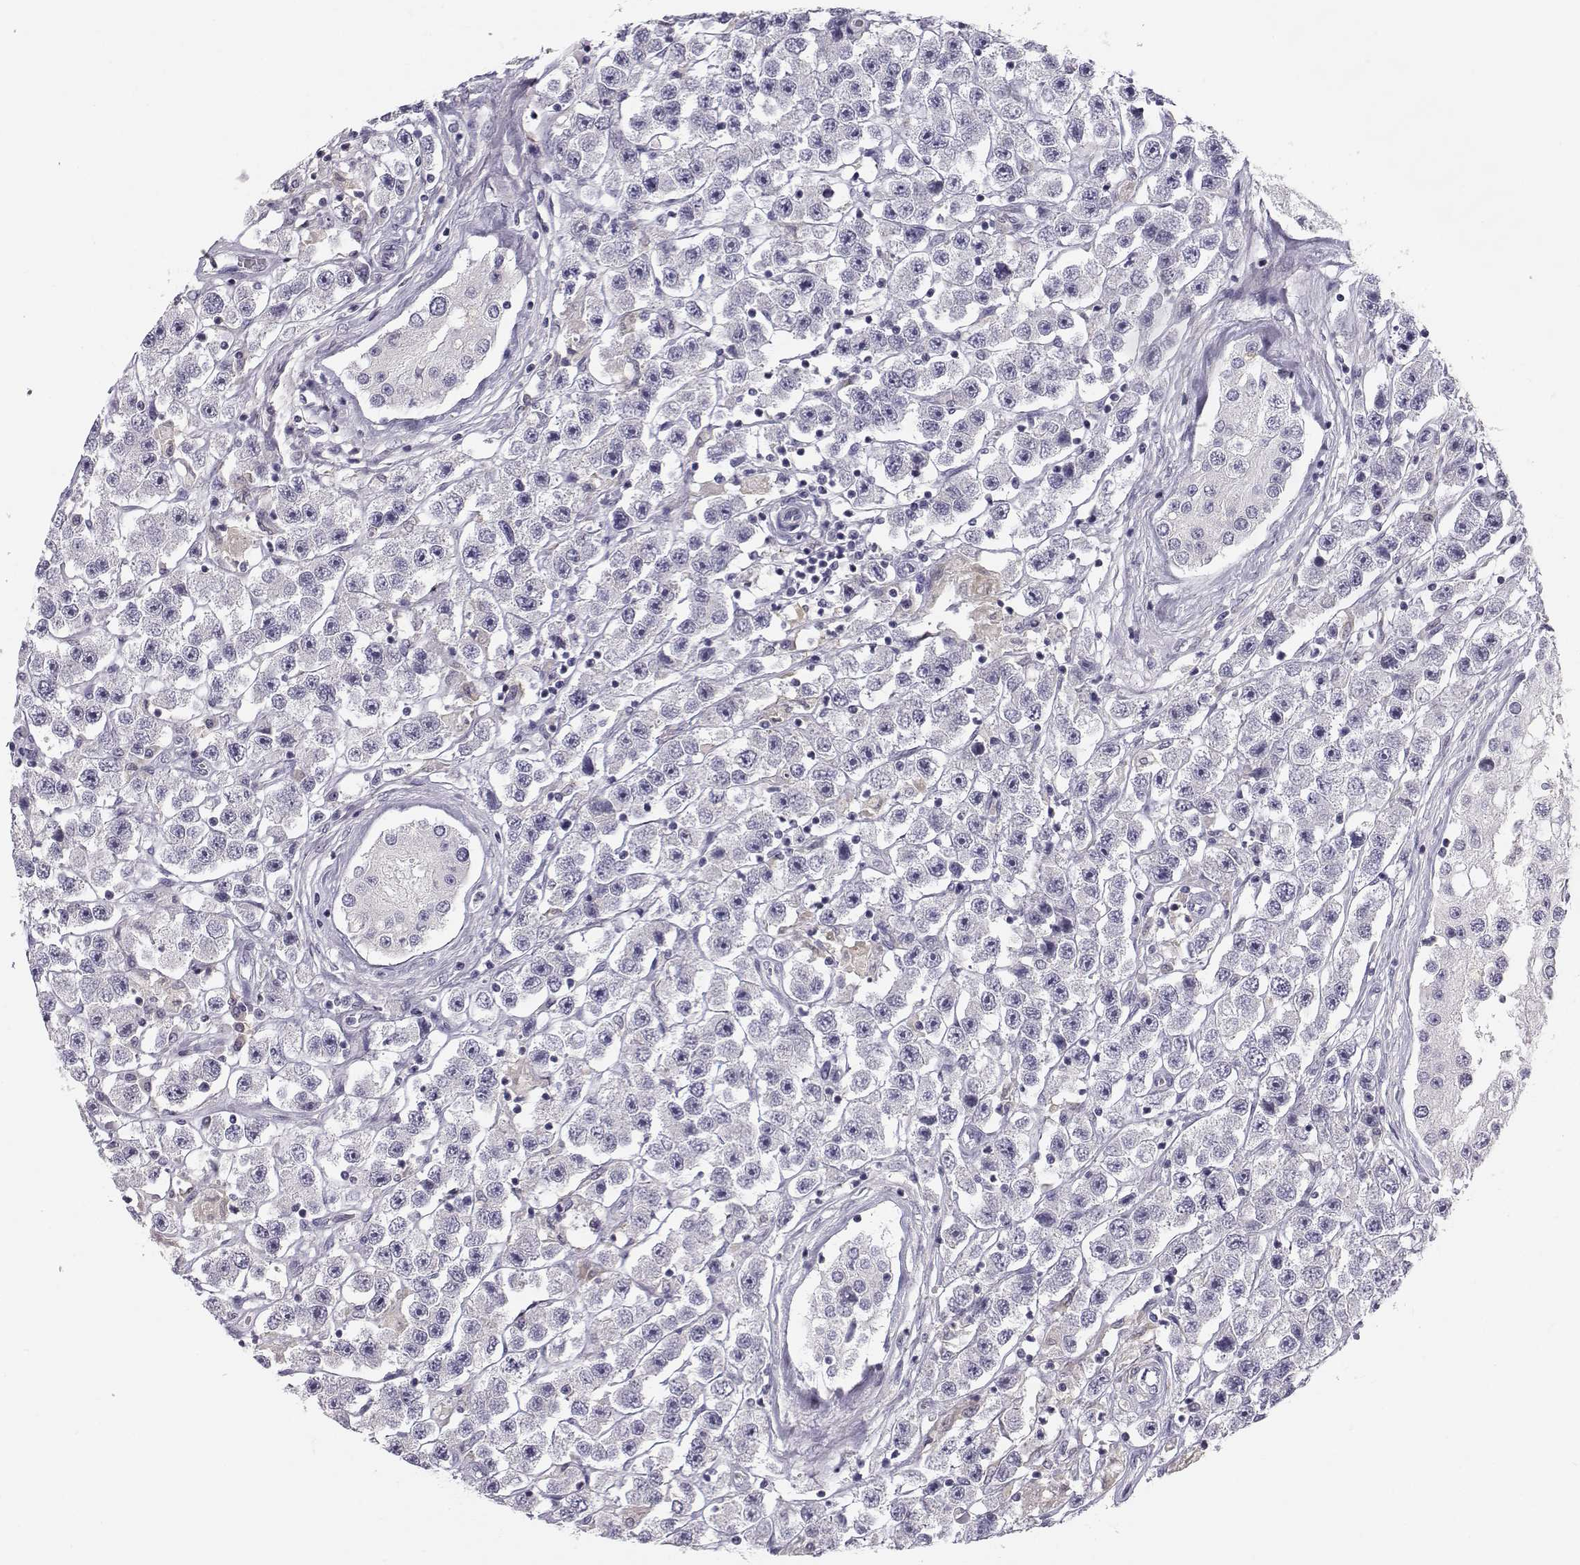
{"staining": {"intensity": "negative", "quantity": "none", "location": "none"}, "tissue": "testis cancer", "cell_type": "Tumor cells", "image_type": "cancer", "snomed": [{"axis": "morphology", "description": "Seminoma, NOS"}, {"axis": "topography", "description": "Testis"}], "caption": "This is an immunohistochemistry (IHC) image of testis seminoma. There is no expression in tumor cells.", "gene": "ACSL6", "patient": {"sex": "male", "age": 45}}